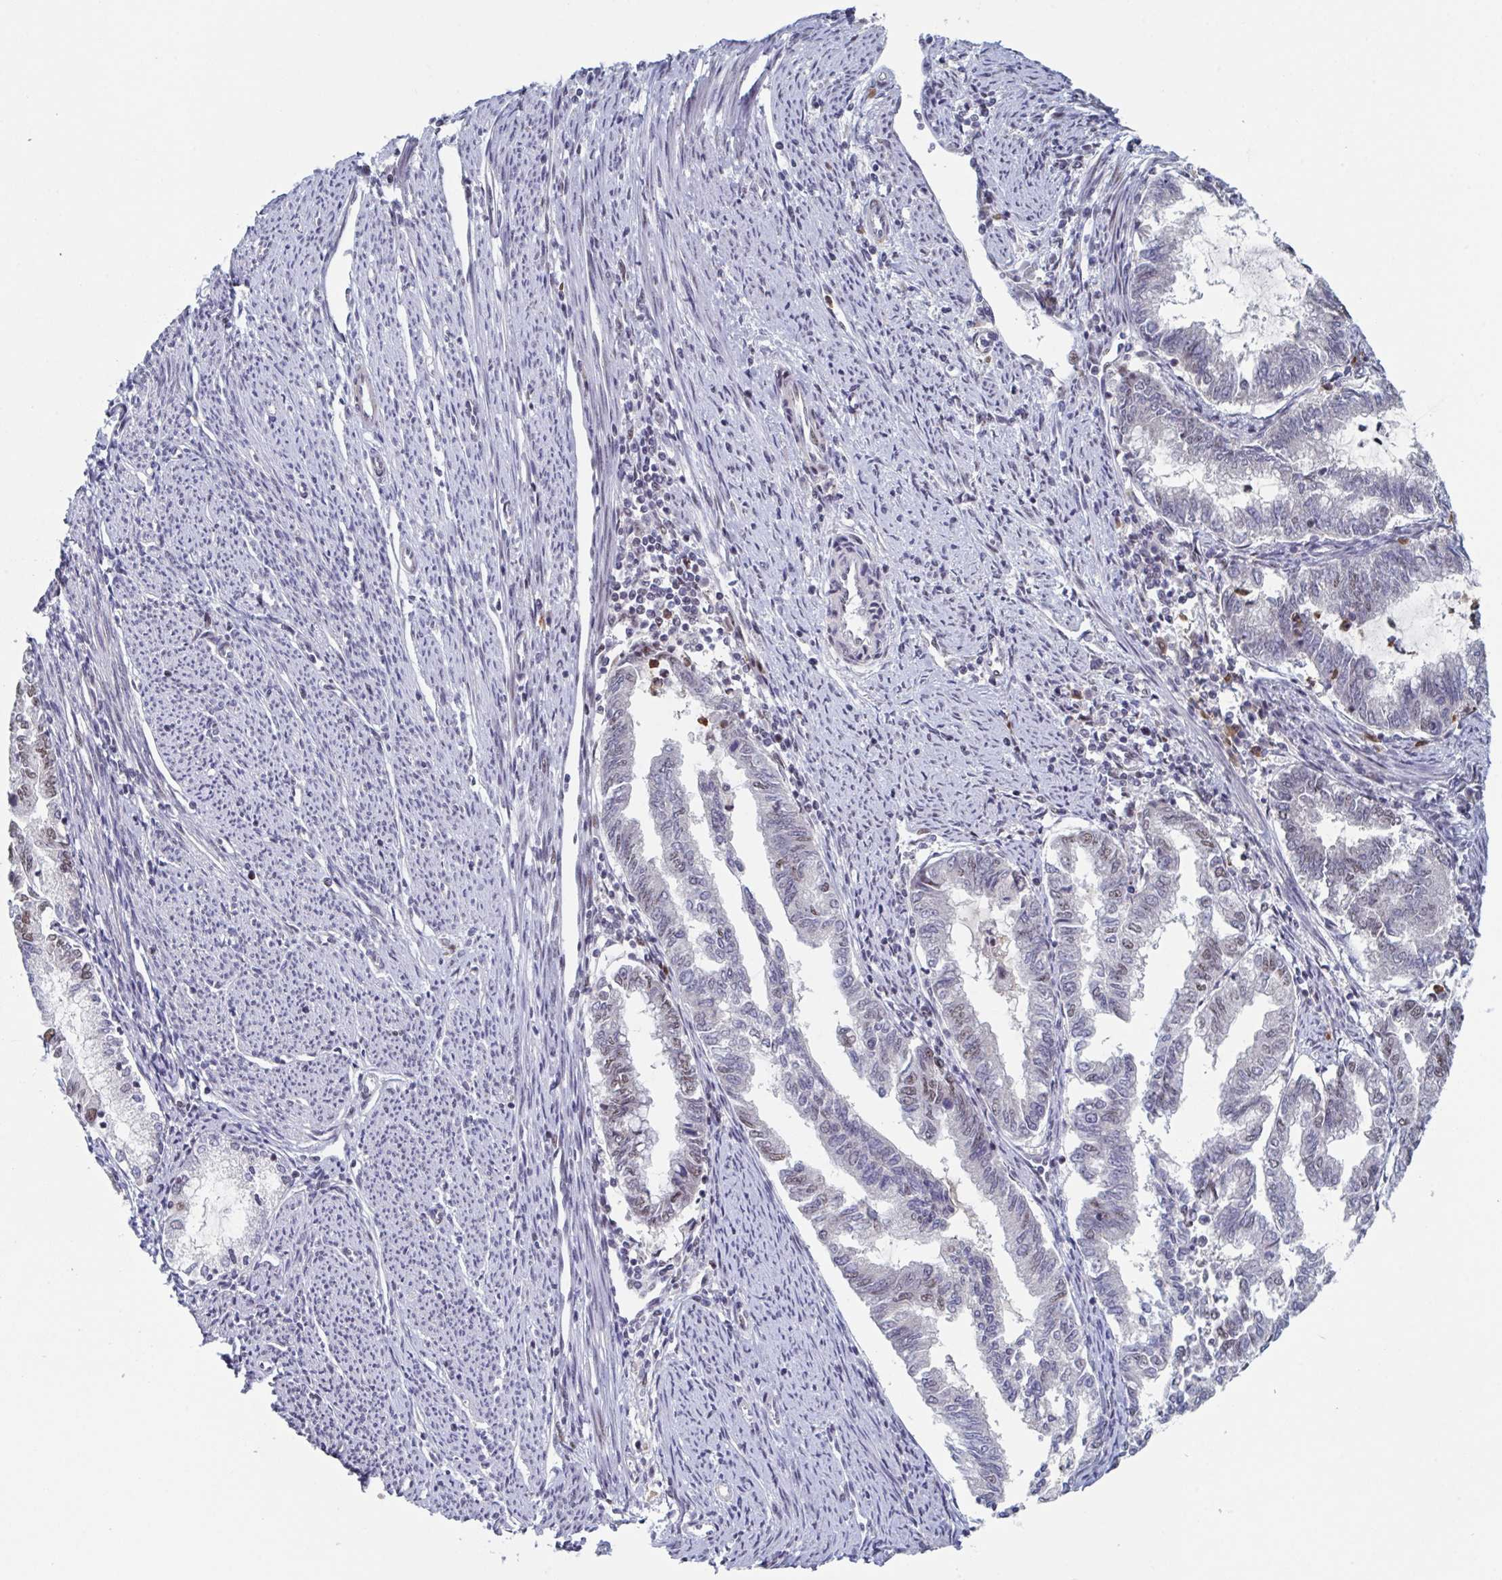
{"staining": {"intensity": "moderate", "quantity": "<25%", "location": "nuclear"}, "tissue": "endometrial cancer", "cell_type": "Tumor cells", "image_type": "cancer", "snomed": [{"axis": "morphology", "description": "Adenocarcinoma, NOS"}, {"axis": "topography", "description": "Endometrium"}], "caption": "This micrograph shows endometrial cancer (adenocarcinoma) stained with IHC to label a protein in brown. The nuclear of tumor cells show moderate positivity for the protein. Nuclei are counter-stained blue.", "gene": "RNF212", "patient": {"sex": "female", "age": 79}}